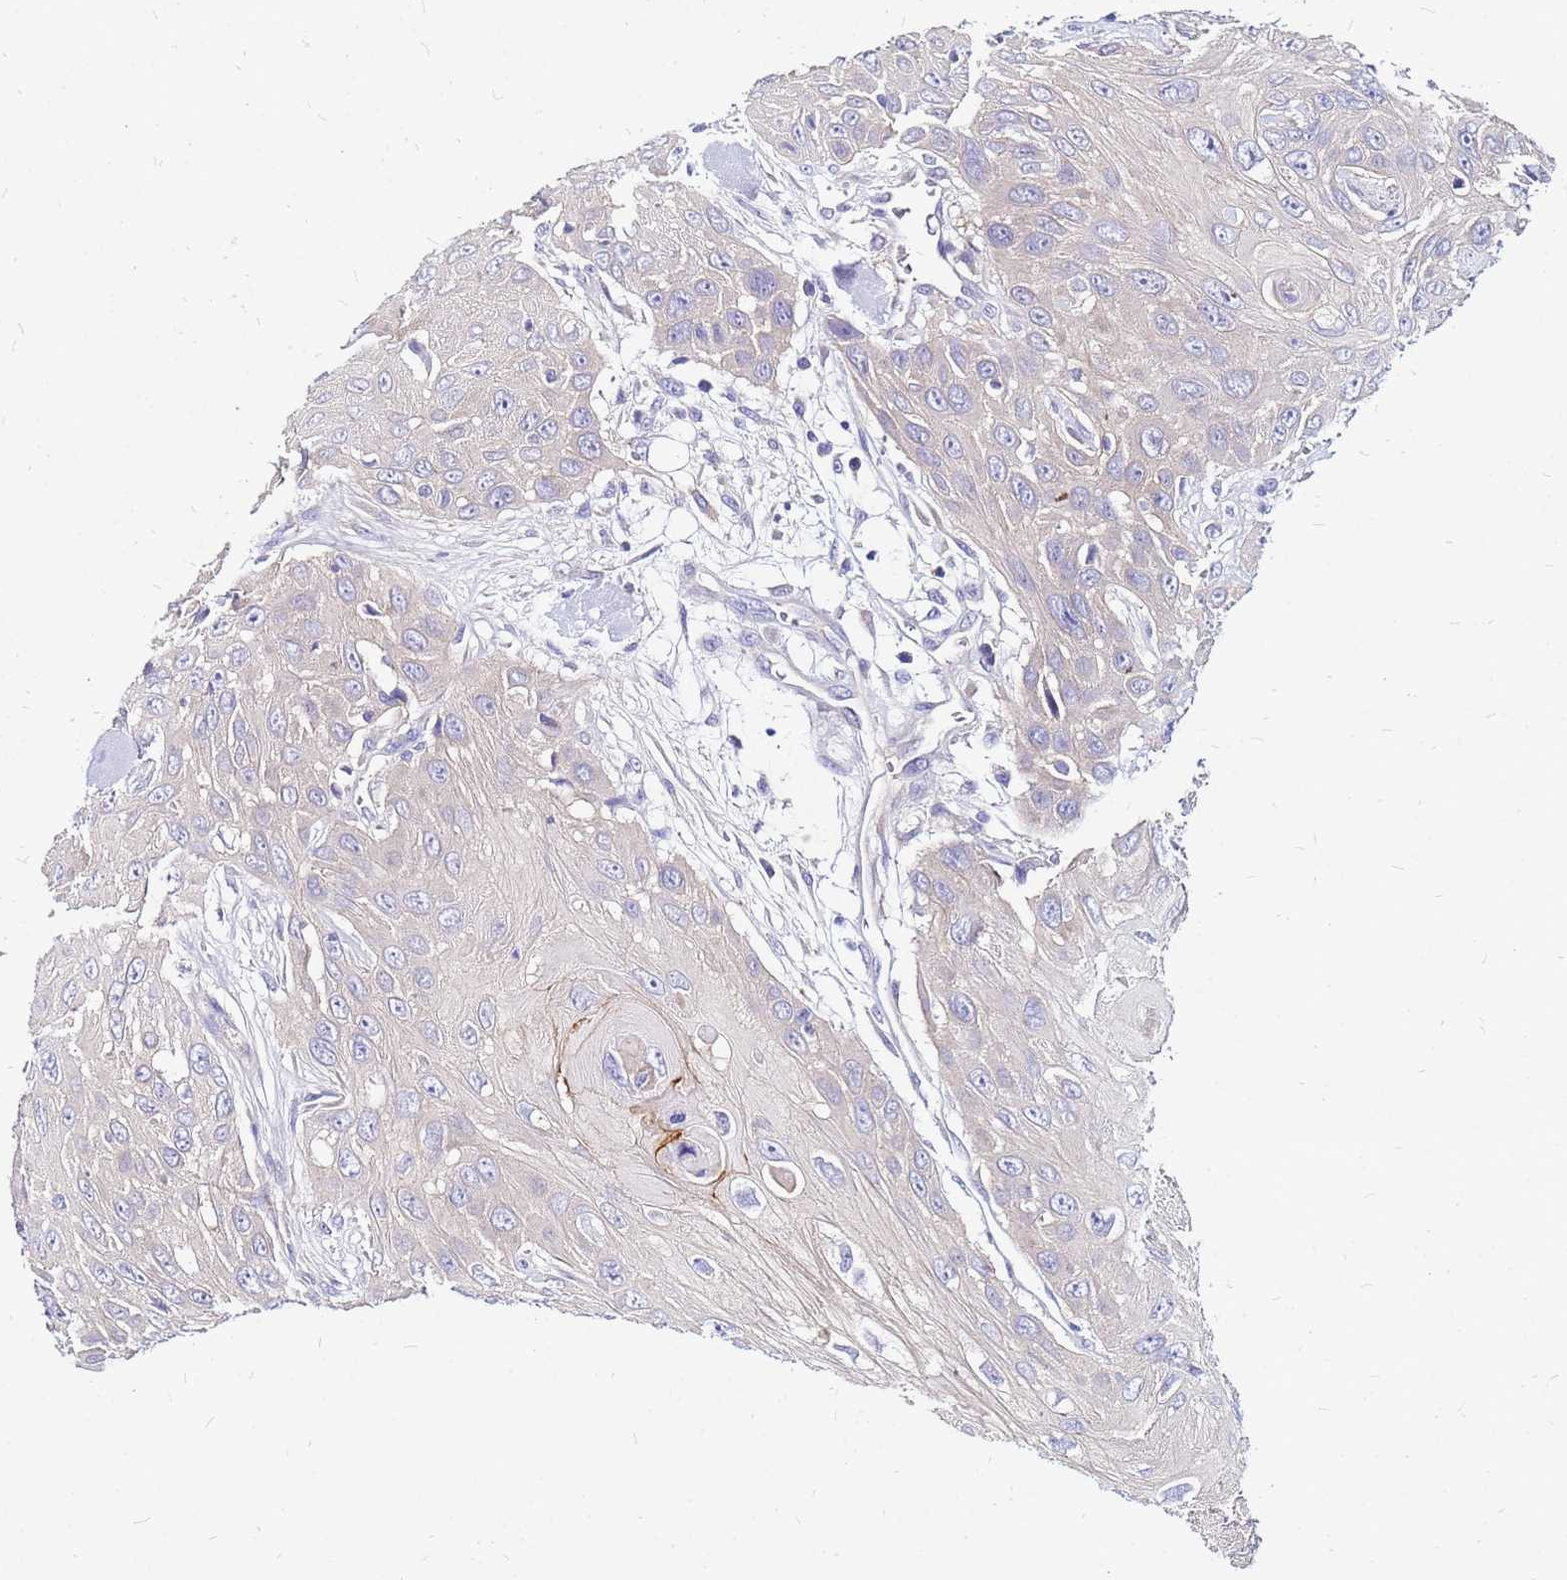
{"staining": {"intensity": "negative", "quantity": "none", "location": "none"}, "tissue": "head and neck cancer", "cell_type": "Tumor cells", "image_type": "cancer", "snomed": [{"axis": "morphology", "description": "Squamous cell carcinoma, NOS"}, {"axis": "topography", "description": "Head-Neck"}], "caption": "Tumor cells are negative for protein expression in human head and neck squamous cell carcinoma. Brightfield microscopy of IHC stained with DAB (brown) and hematoxylin (blue), captured at high magnification.", "gene": "ARHGEF5", "patient": {"sex": "male", "age": 81}}